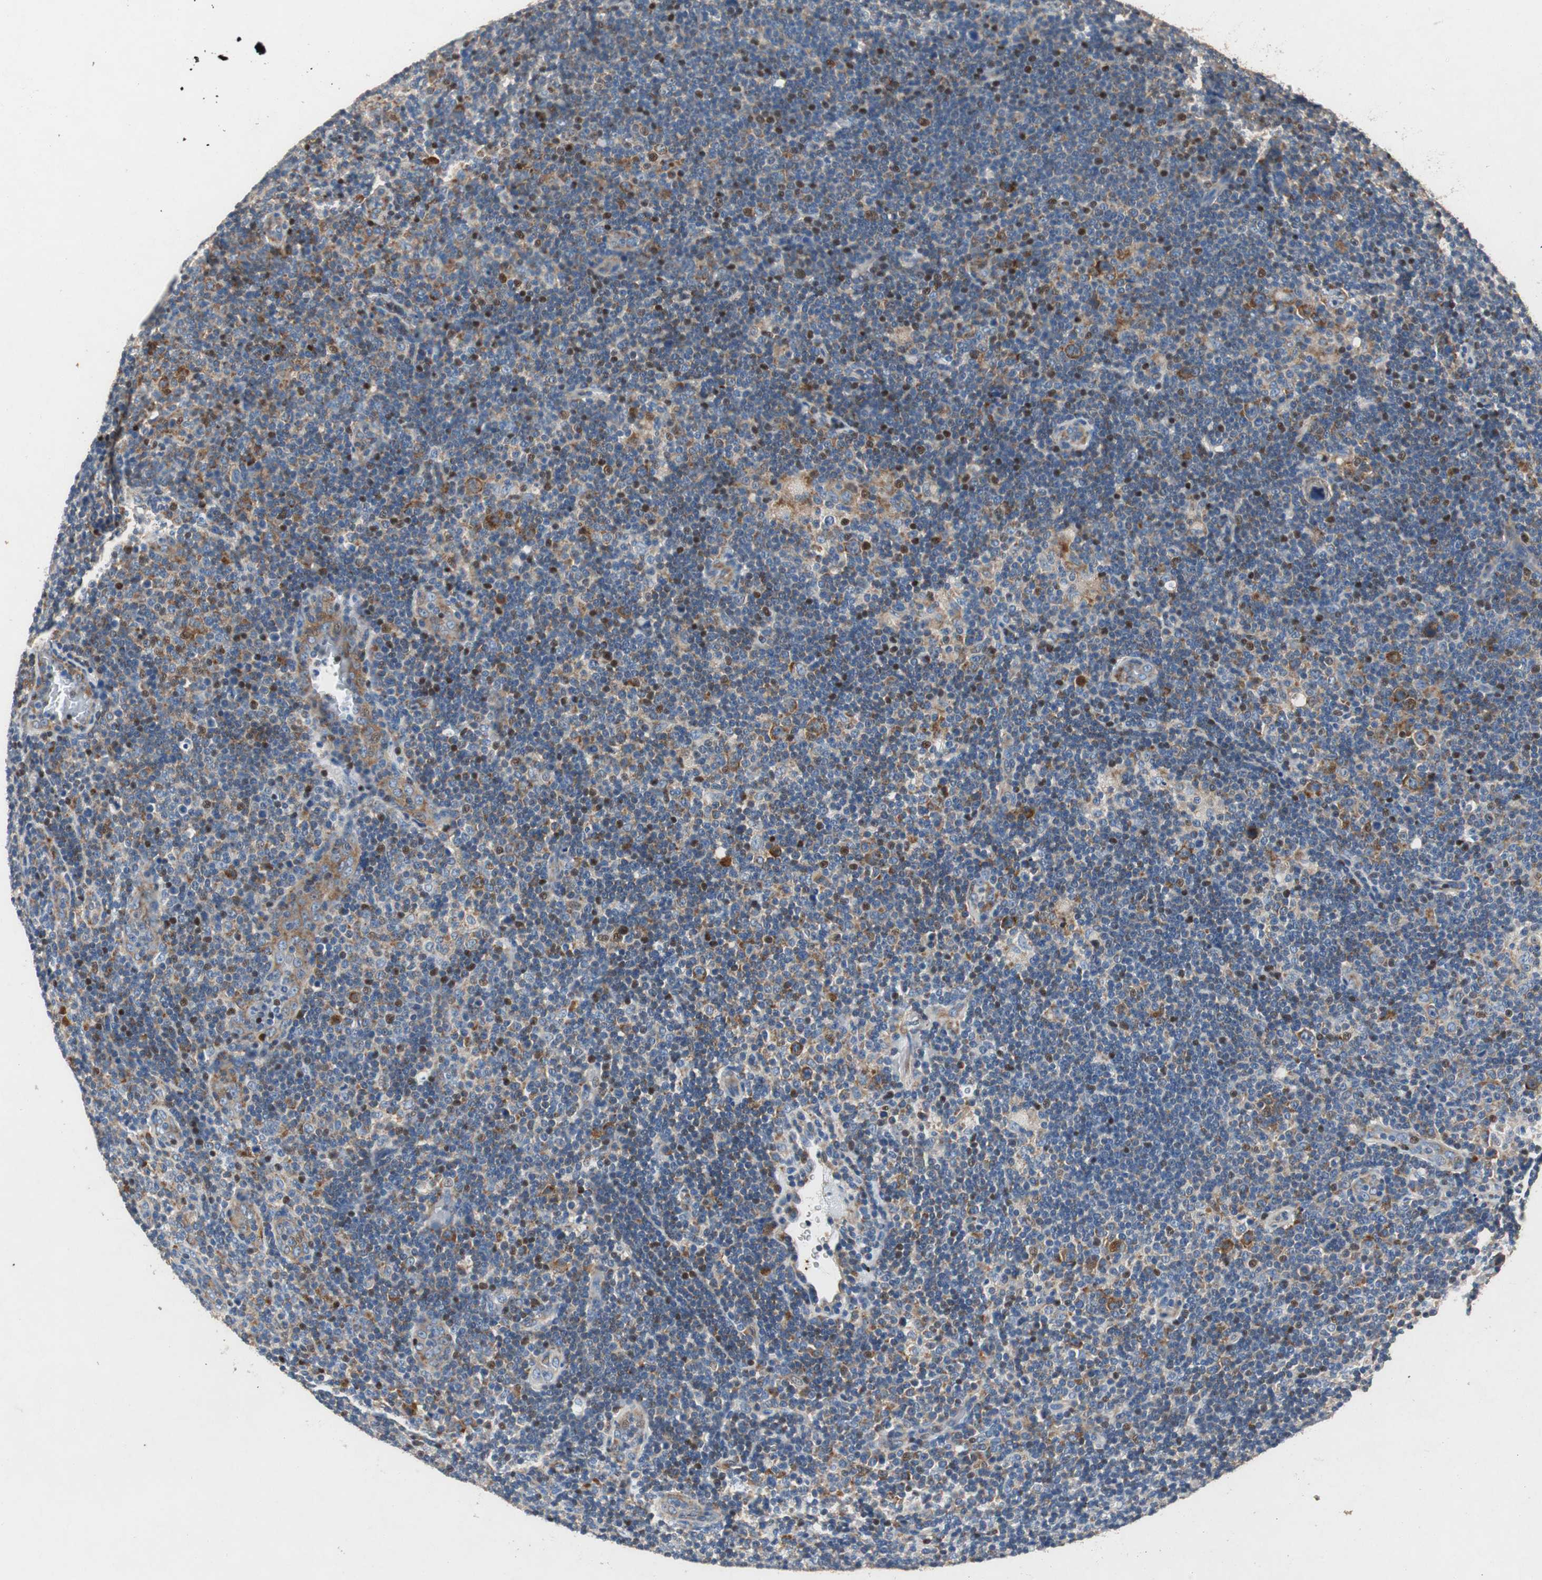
{"staining": {"intensity": "strong", "quantity": "25%-75%", "location": "cytoplasmic/membranous,nuclear"}, "tissue": "lymphoma", "cell_type": "Tumor cells", "image_type": "cancer", "snomed": [{"axis": "morphology", "description": "Hodgkin's disease, NOS"}, {"axis": "topography", "description": "Lymph node"}], "caption": "IHC of human lymphoma shows high levels of strong cytoplasmic/membranous and nuclear staining in approximately 25%-75% of tumor cells.", "gene": "RPL35", "patient": {"sex": "female", "age": 57}}